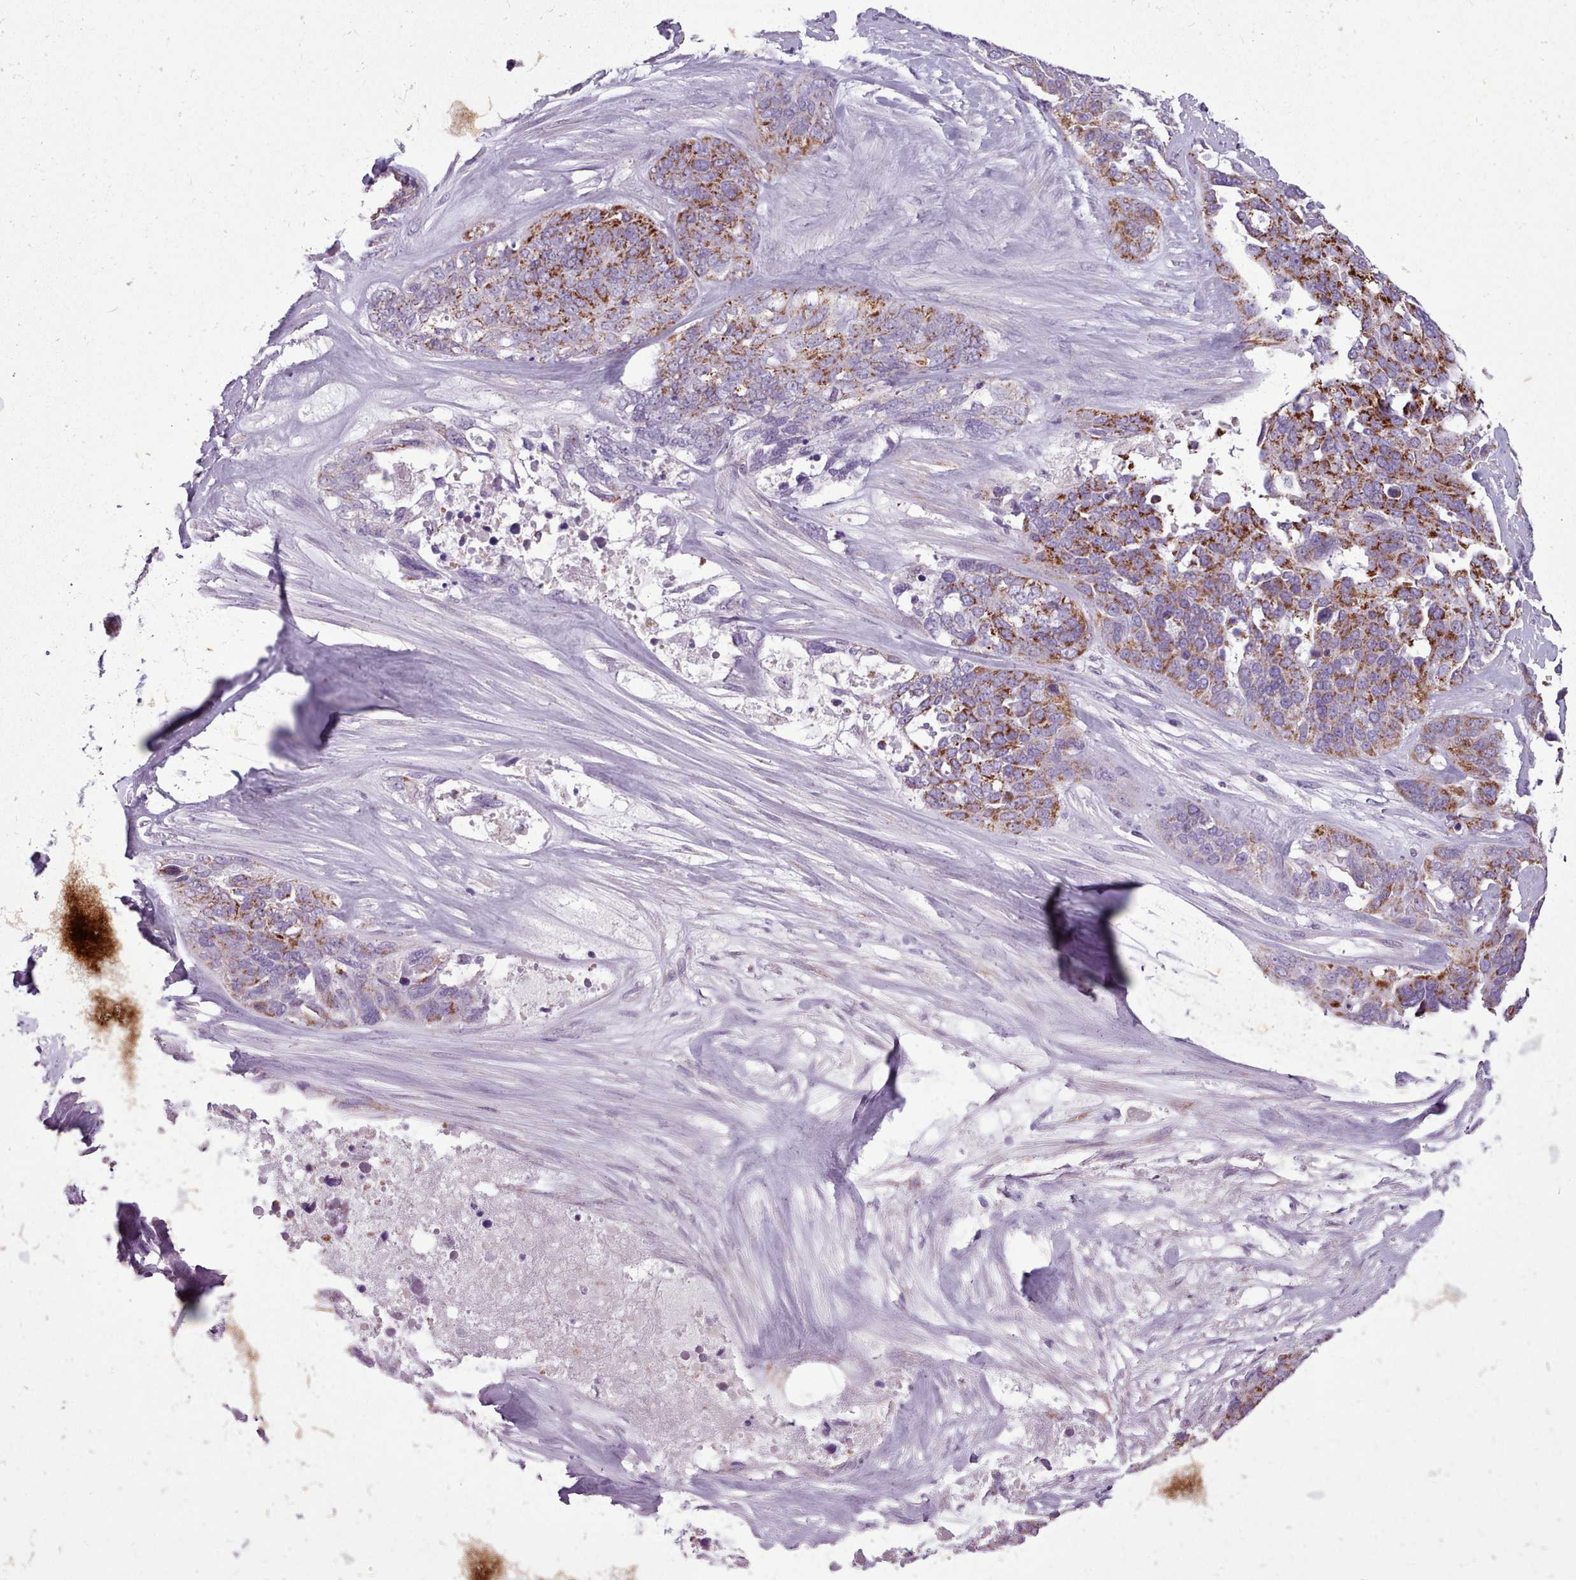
{"staining": {"intensity": "moderate", "quantity": ">75%", "location": "cytoplasmic/membranous"}, "tissue": "ovarian cancer", "cell_type": "Tumor cells", "image_type": "cancer", "snomed": [{"axis": "morphology", "description": "Cystadenocarcinoma, serous, NOS"}, {"axis": "topography", "description": "Ovary"}], "caption": "Immunohistochemistry (IHC) of human serous cystadenocarcinoma (ovarian) reveals medium levels of moderate cytoplasmic/membranous staining in approximately >75% of tumor cells.", "gene": "AK4", "patient": {"sex": "female", "age": 44}}